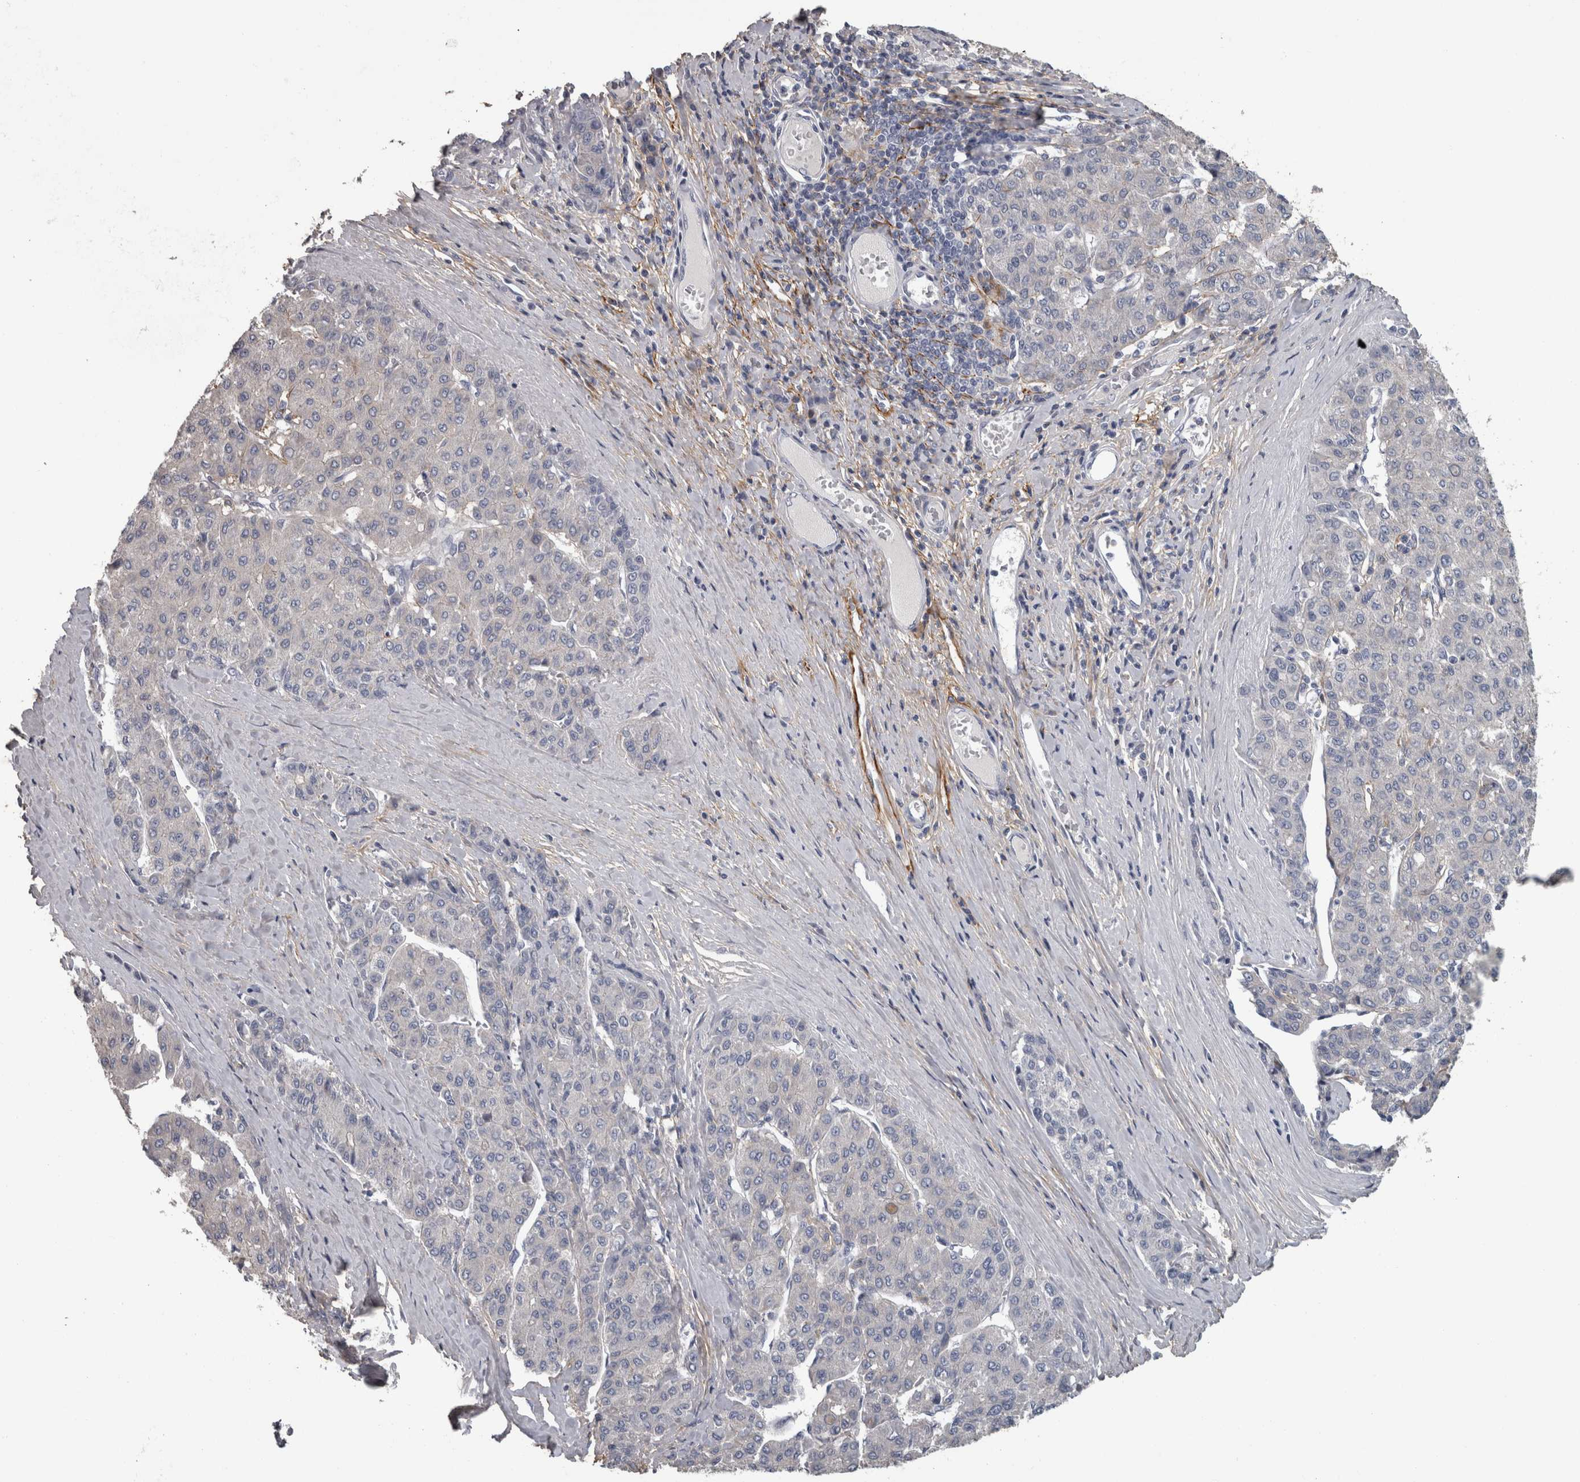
{"staining": {"intensity": "negative", "quantity": "none", "location": "none"}, "tissue": "liver cancer", "cell_type": "Tumor cells", "image_type": "cancer", "snomed": [{"axis": "morphology", "description": "Carcinoma, Hepatocellular, NOS"}, {"axis": "topography", "description": "Liver"}], "caption": "Tumor cells are negative for brown protein staining in liver cancer (hepatocellular carcinoma).", "gene": "EFEMP2", "patient": {"sex": "male", "age": 65}}